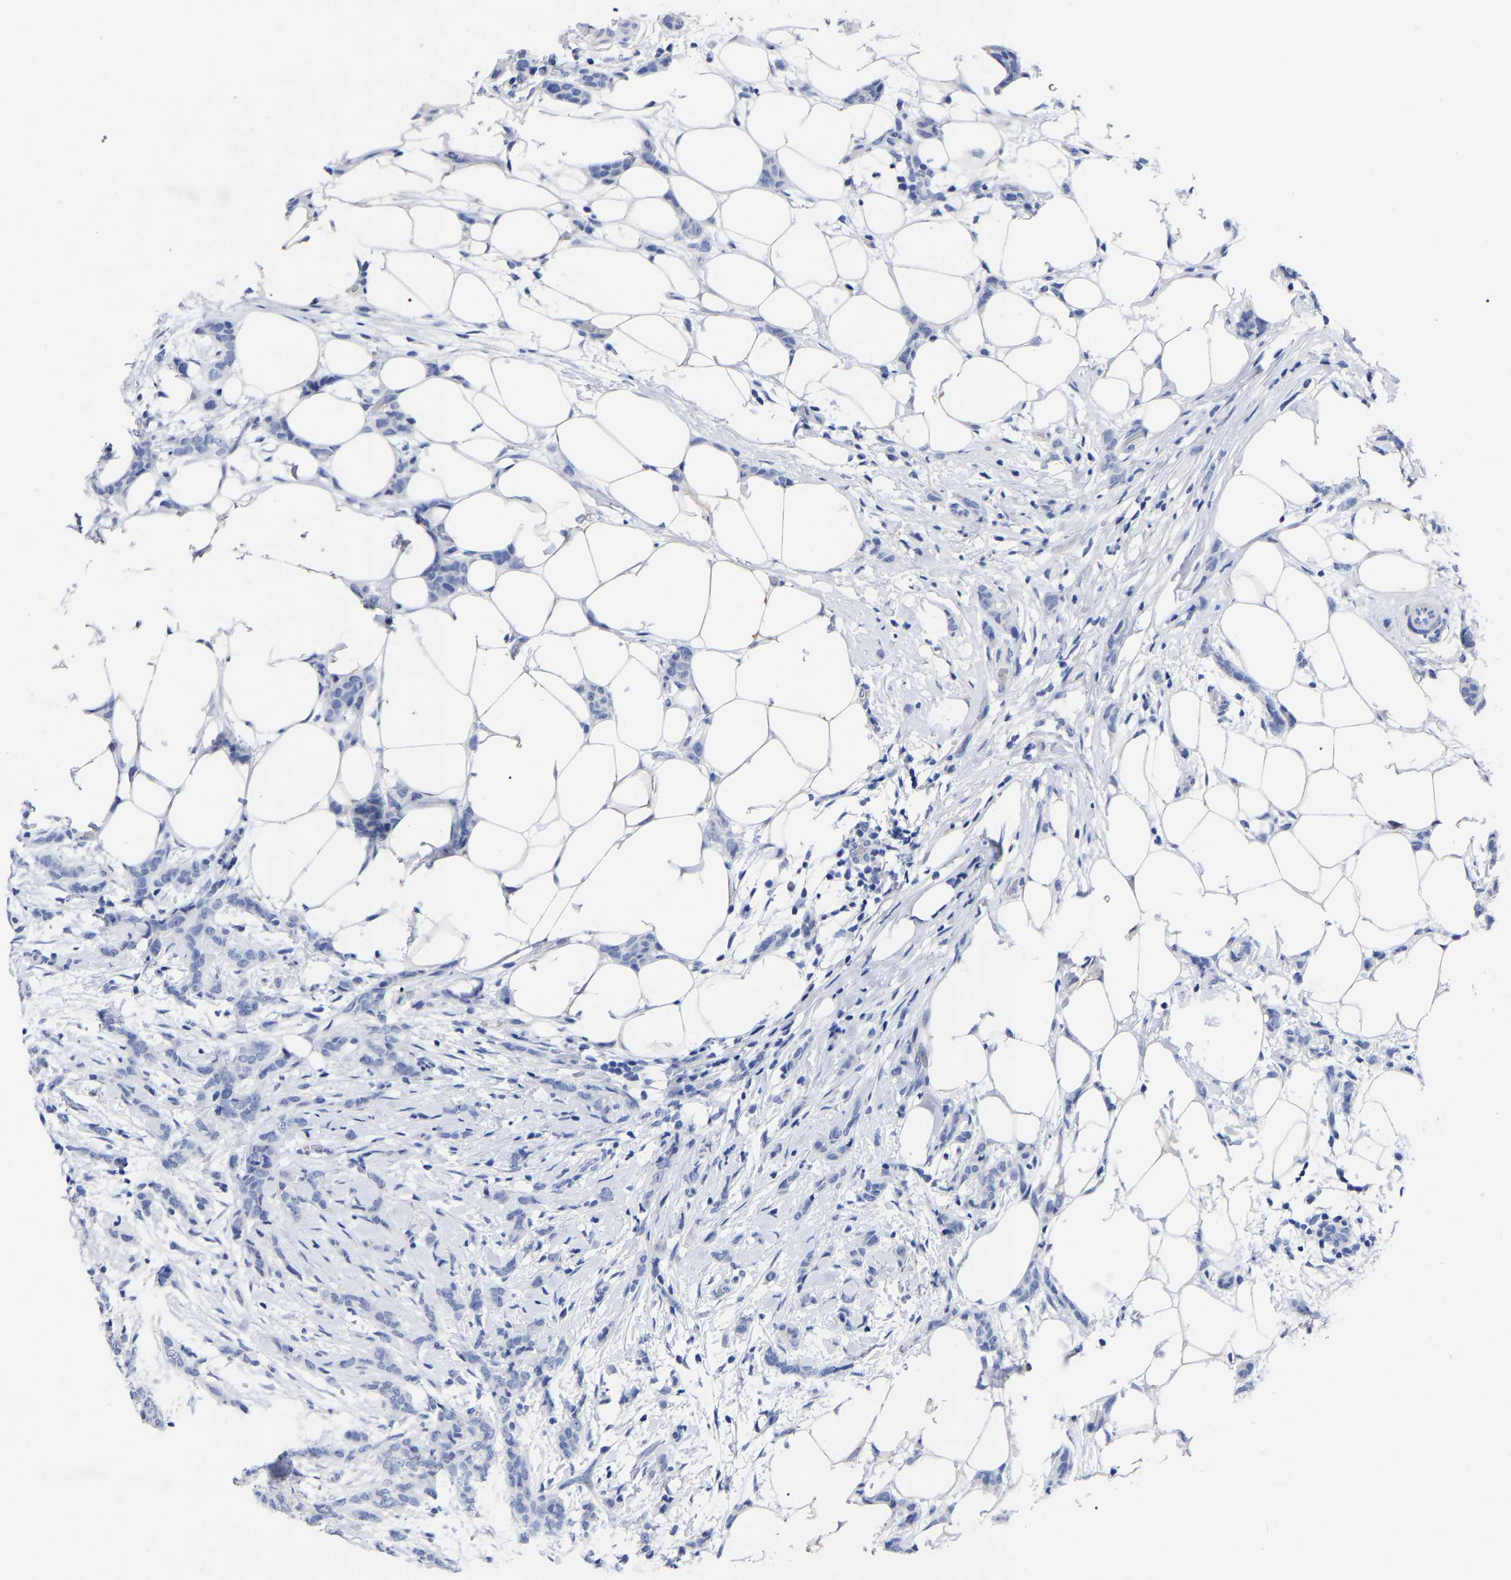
{"staining": {"intensity": "negative", "quantity": "none", "location": "none"}, "tissue": "breast cancer", "cell_type": "Tumor cells", "image_type": "cancer", "snomed": [{"axis": "morphology", "description": "Lobular carcinoma"}, {"axis": "topography", "description": "Skin"}, {"axis": "topography", "description": "Breast"}], "caption": "Immunohistochemical staining of breast lobular carcinoma exhibits no significant staining in tumor cells.", "gene": "ANXA13", "patient": {"sex": "female", "age": 46}}